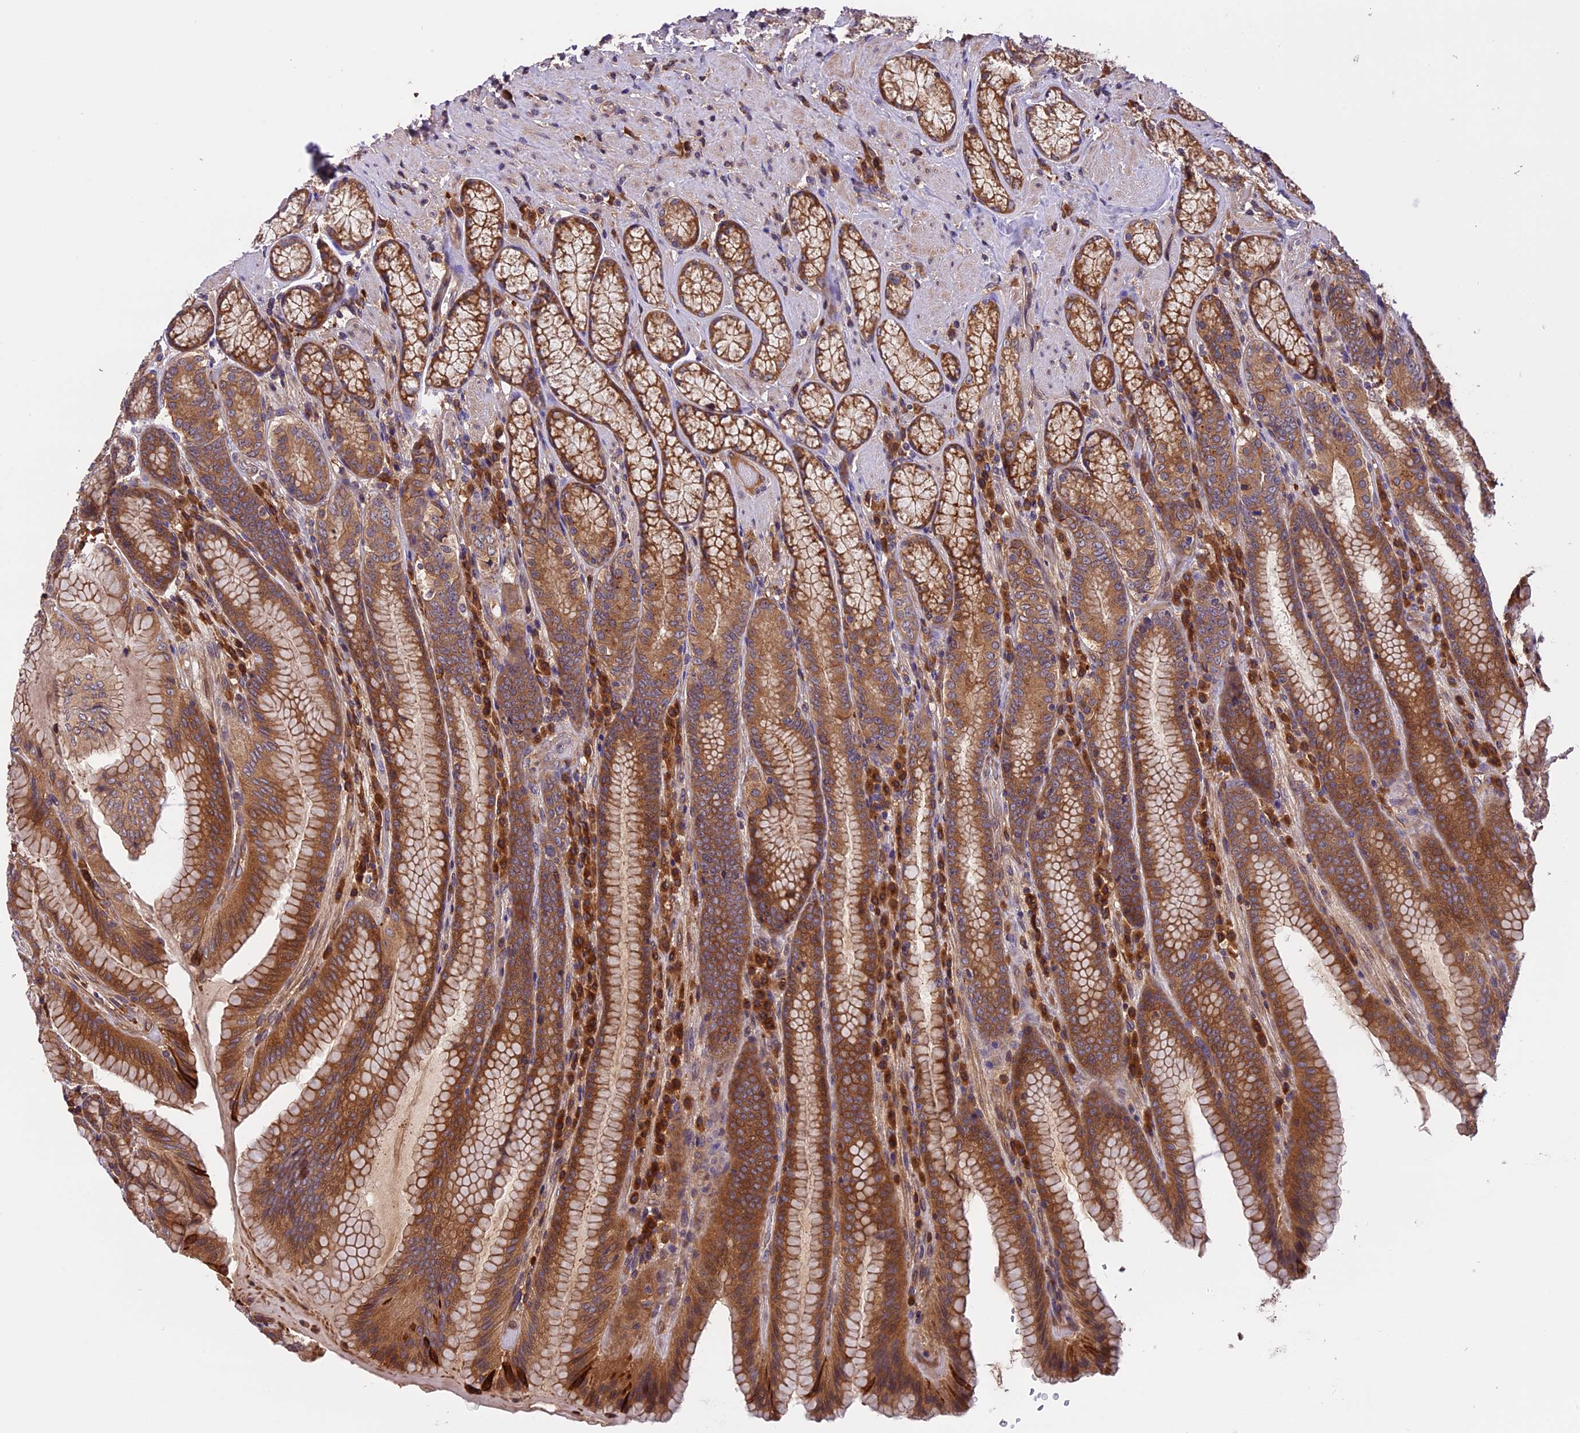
{"staining": {"intensity": "moderate", "quantity": ">75%", "location": "cytoplasmic/membranous"}, "tissue": "stomach", "cell_type": "Glandular cells", "image_type": "normal", "snomed": [{"axis": "morphology", "description": "Normal tissue, NOS"}, {"axis": "topography", "description": "Stomach, upper"}, {"axis": "topography", "description": "Stomach, lower"}], "caption": "Immunohistochemical staining of benign stomach reveals moderate cytoplasmic/membranous protein positivity in approximately >75% of glandular cells. The staining was performed using DAB (3,3'-diaminobenzidine), with brown indicating positive protein expression. Nuclei are stained blue with hematoxylin.", "gene": "SETD6", "patient": {"sex": "female", "age": 76}}